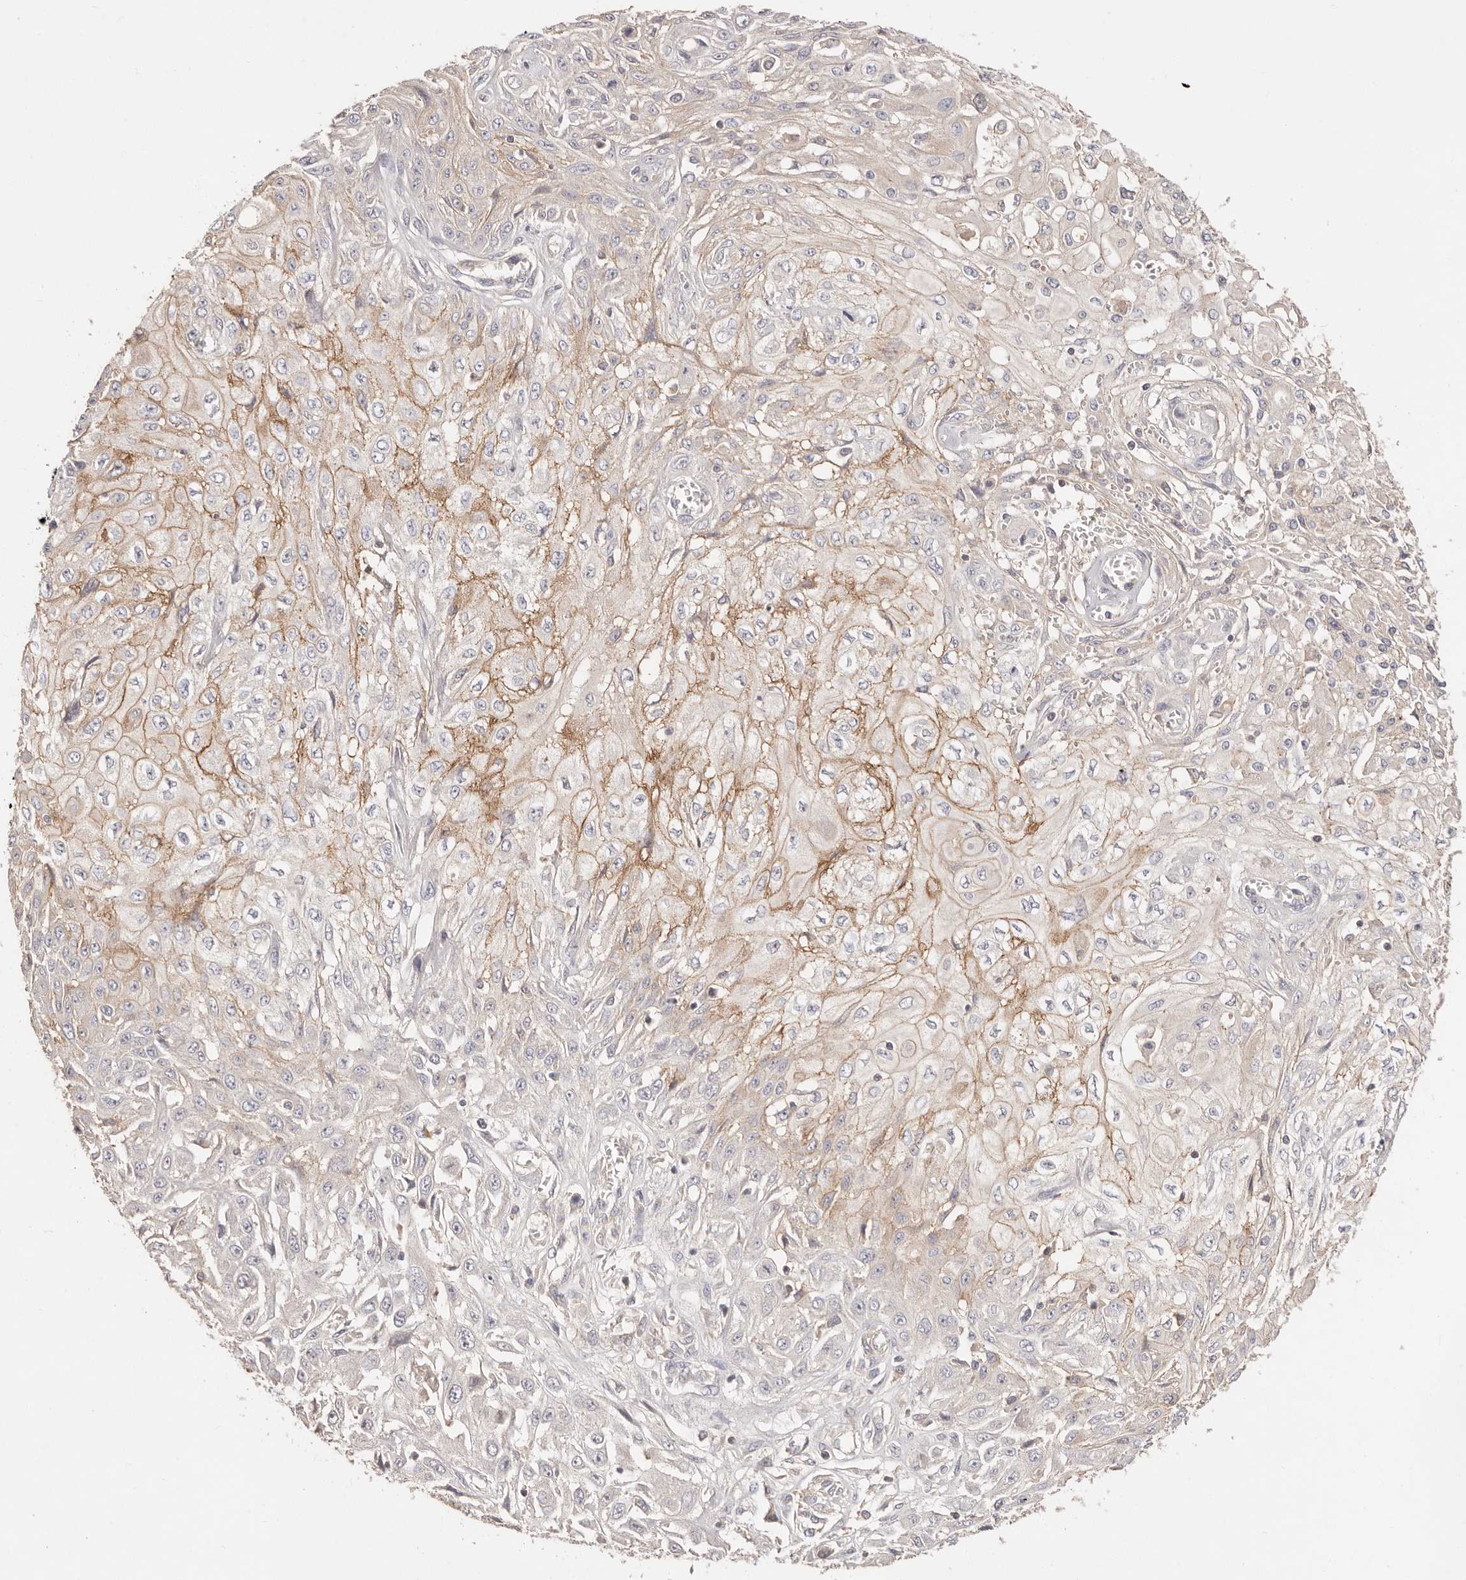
{"staining": {"intensity": "moderate", "quantity": "<25%", "location": "cytoplasmic/membranous"}, "tissue": "skin cancer", "cell_type": "Tumor cells", "image_type": "cancer", "snomed": [{"axis": "morphology", "description": "Squamous cell carcinoma, NOS"}, {"axis": "morphology", "description": "Squamous cell carcinoma, metastatic, NOS"}, {"axis": "topography", "description": "Skin"}, {"axis": "topography", "description": "Lymph node"}], "caption": "Immunohistochemical staining of human squamous cell carcinoma (skin) demonstrates low levels of moderate cytoplasmic/membranous protein expression in approximately <25% of tumor cells.", "gene": "CXADR", "patient": {"sex": "male", "age": 75}}